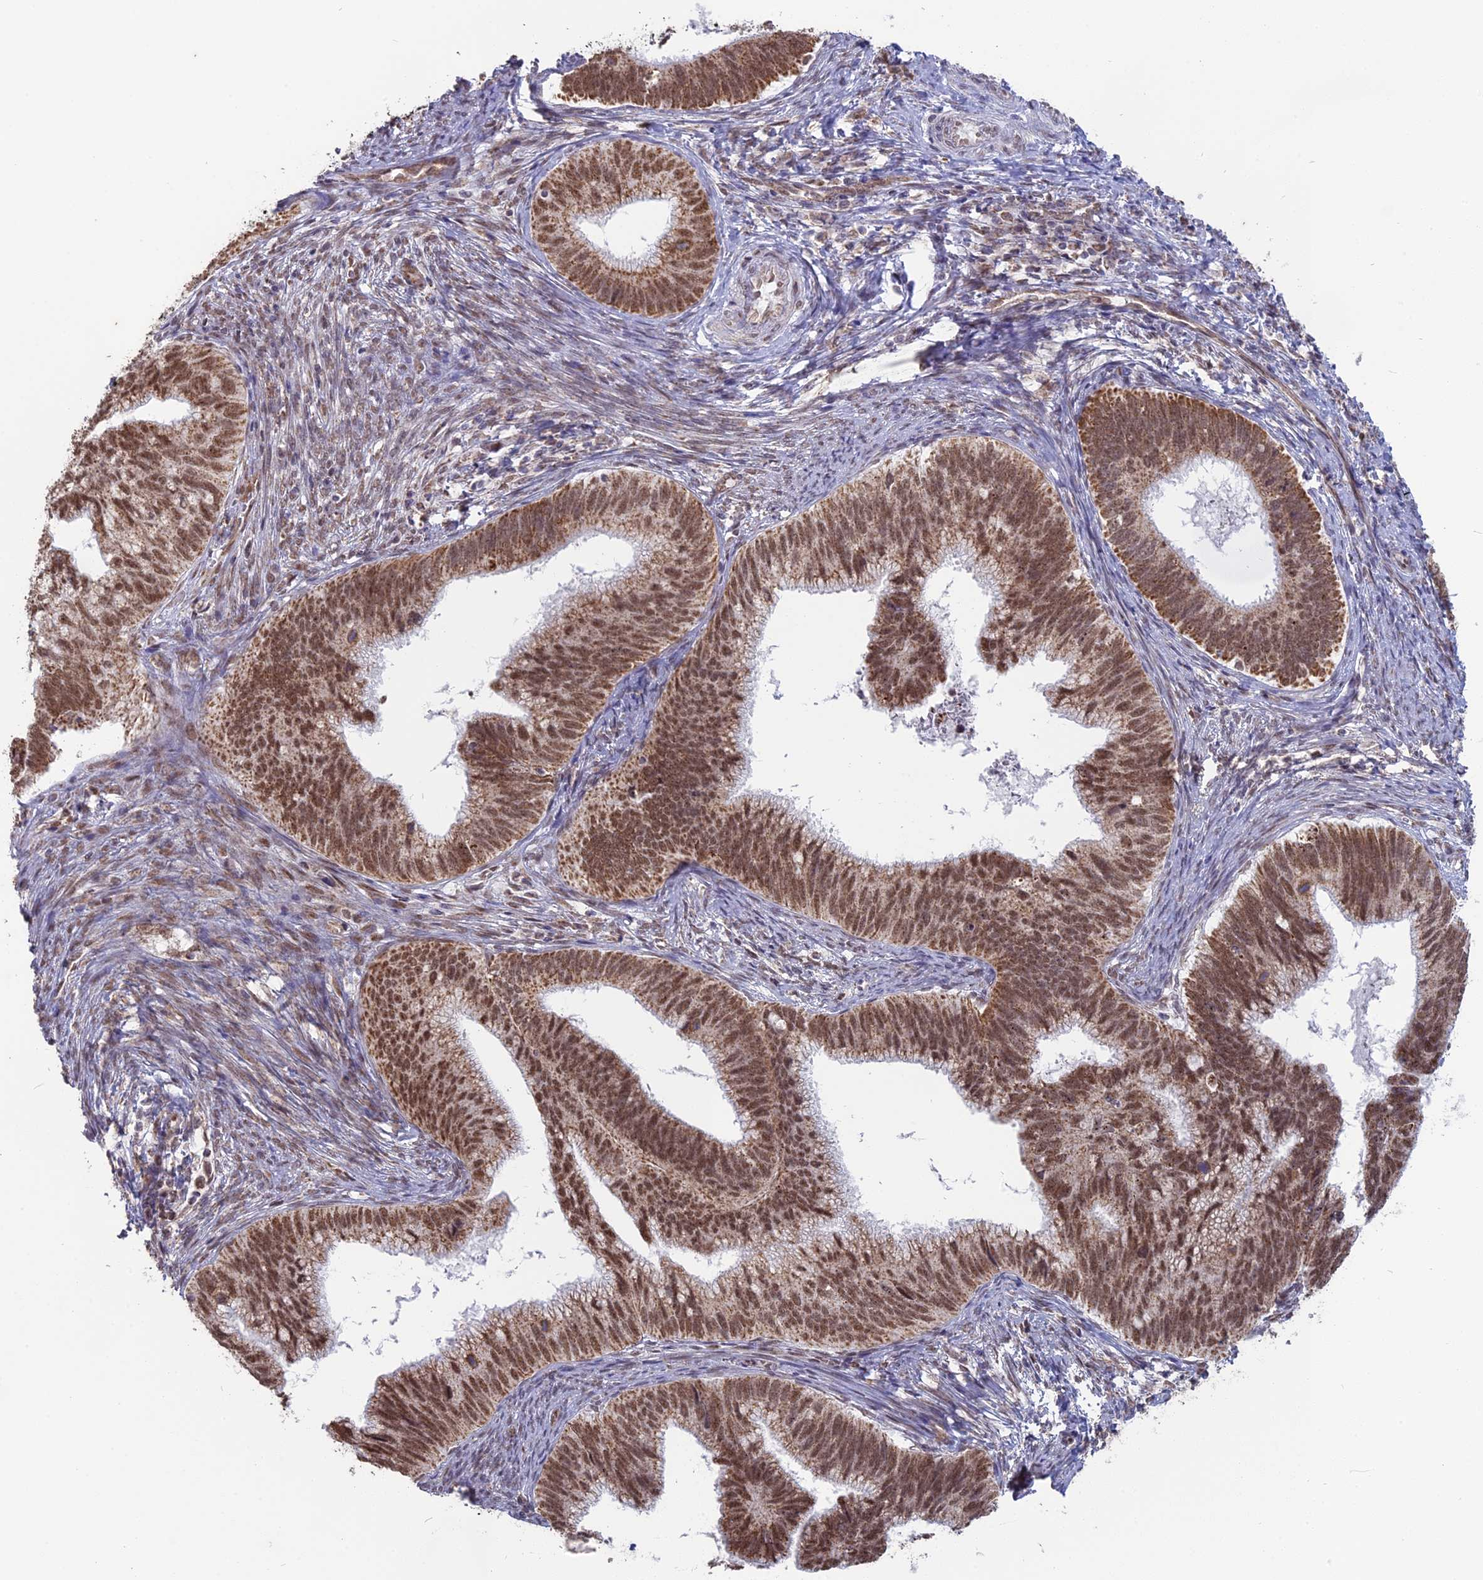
{"staining": {"intensity": "moderate", "quantity": ">75%", "location": "cytoplasmic/membranous,nuclear"}, "tissue": "cervical cancer", "cell_type": "Tumor cells", "image_type": "cancer", "snomed": [{"axis": "morphology", "description": "Adenocarcinoma, NOS"}, {"axis": "topography", "description": "Cervix"}], "caption": "High-power microscopy captured an immunohistochemistry histopathology image of cervical cancer (adenocarcinoma), revealing moderate cytoplasmic/membranous and nuclear expression in about >75% of tumor cells.", "gene": "ARHGAP40", "patient": {"sex": "female", "age": 42}}